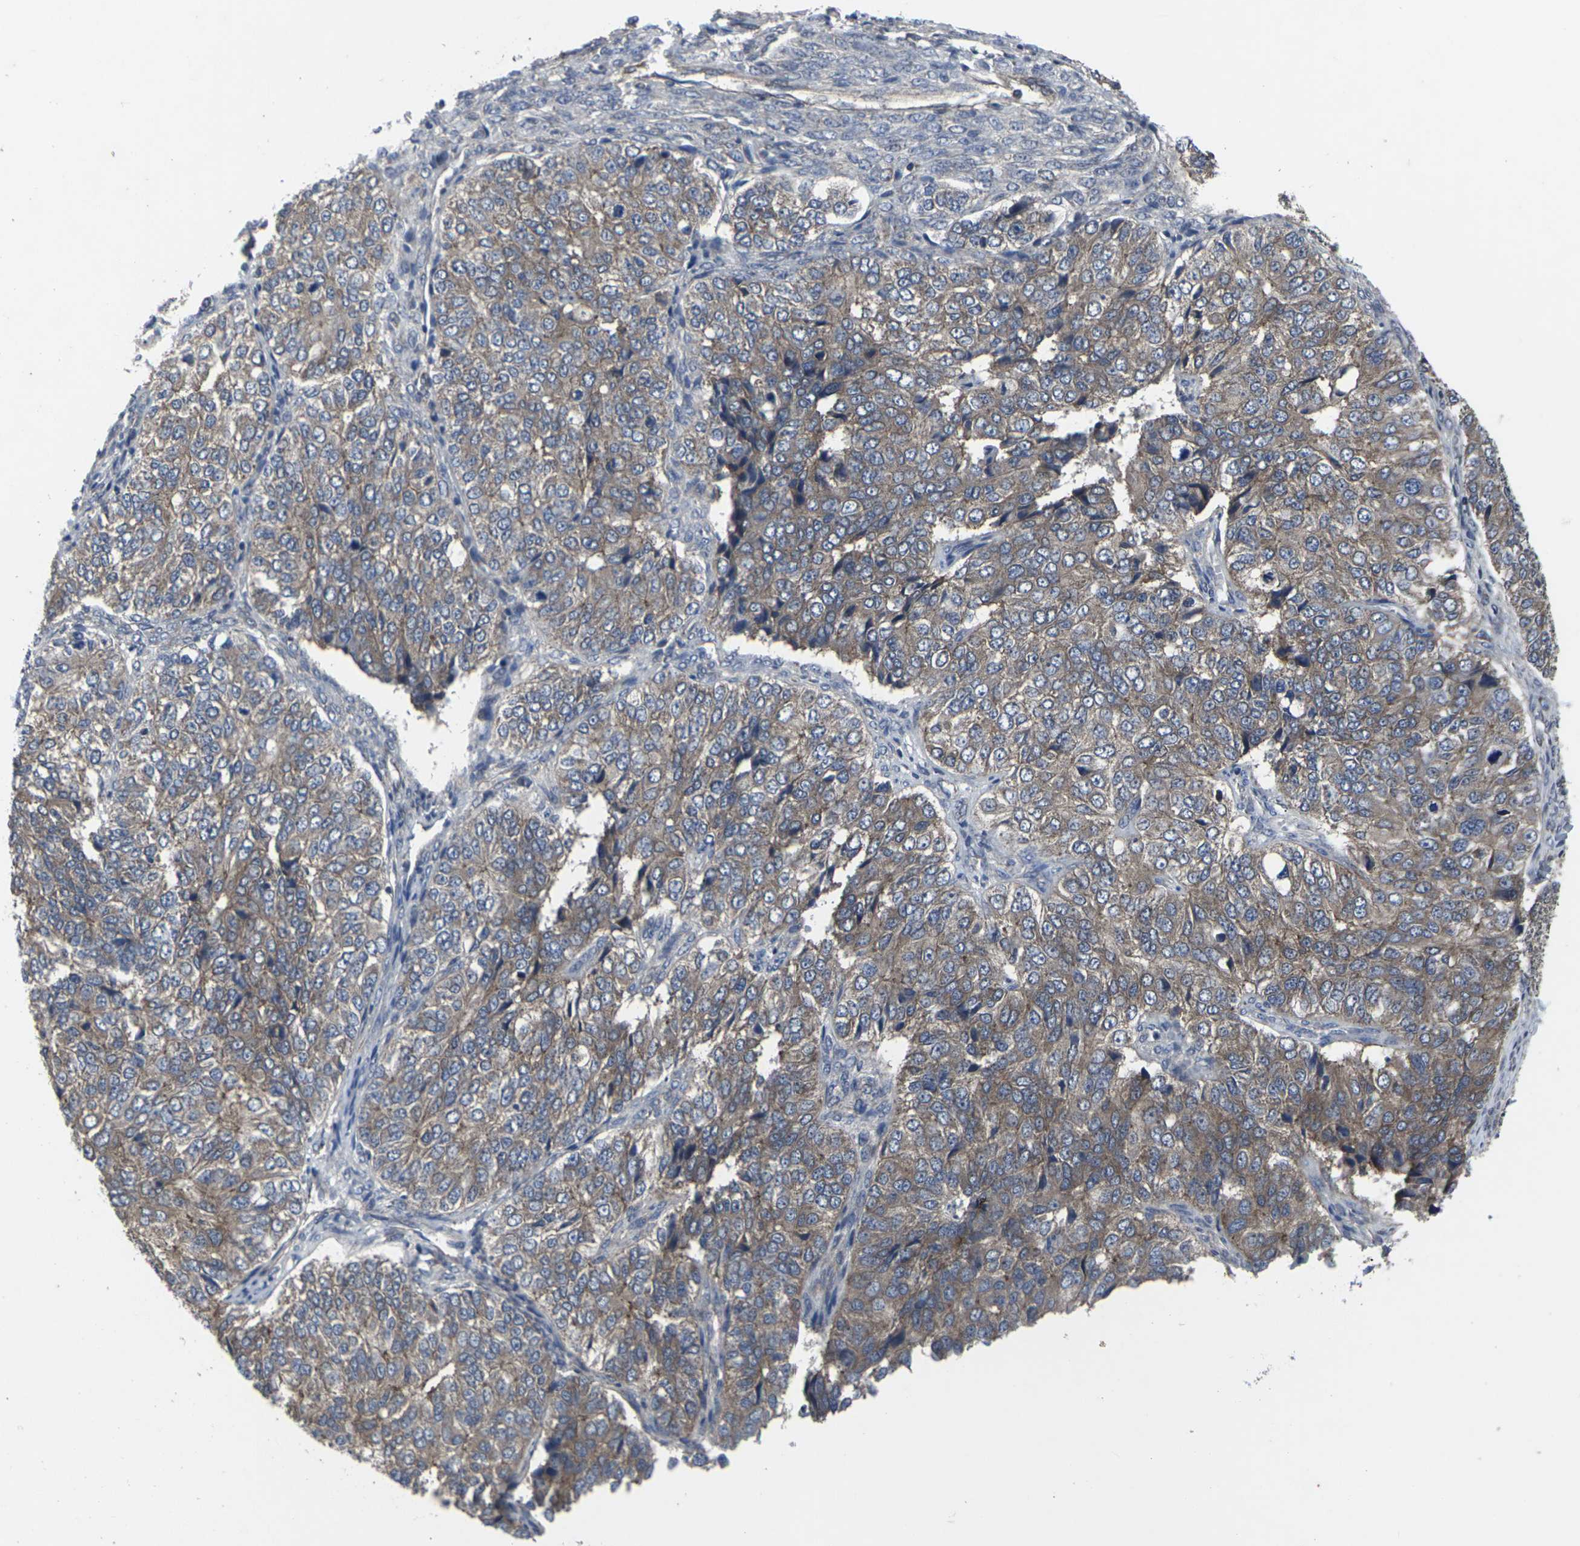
{"staining": {"intensity": "moderate", "quantity": ">75%", "location": "cytoplasmic/membranous"}, "tissue": "ovarian cancer", "cell_type": "Tumor cells", "image_type": "cancer", "snomed": [{"axis": "morphology", "description": "Carcinoma, endometroid"}, {"axis": "topography", "description": "Ovary"}], "caption": "Protein expression analysis of endometroid carcinoma (ovarian) reveals moderate cytoplasmic/membranous staining in approximately >75% of tumor cells.", "gene": "MAPKAPK2", "patient": {"sex": "female", "age": 51}}